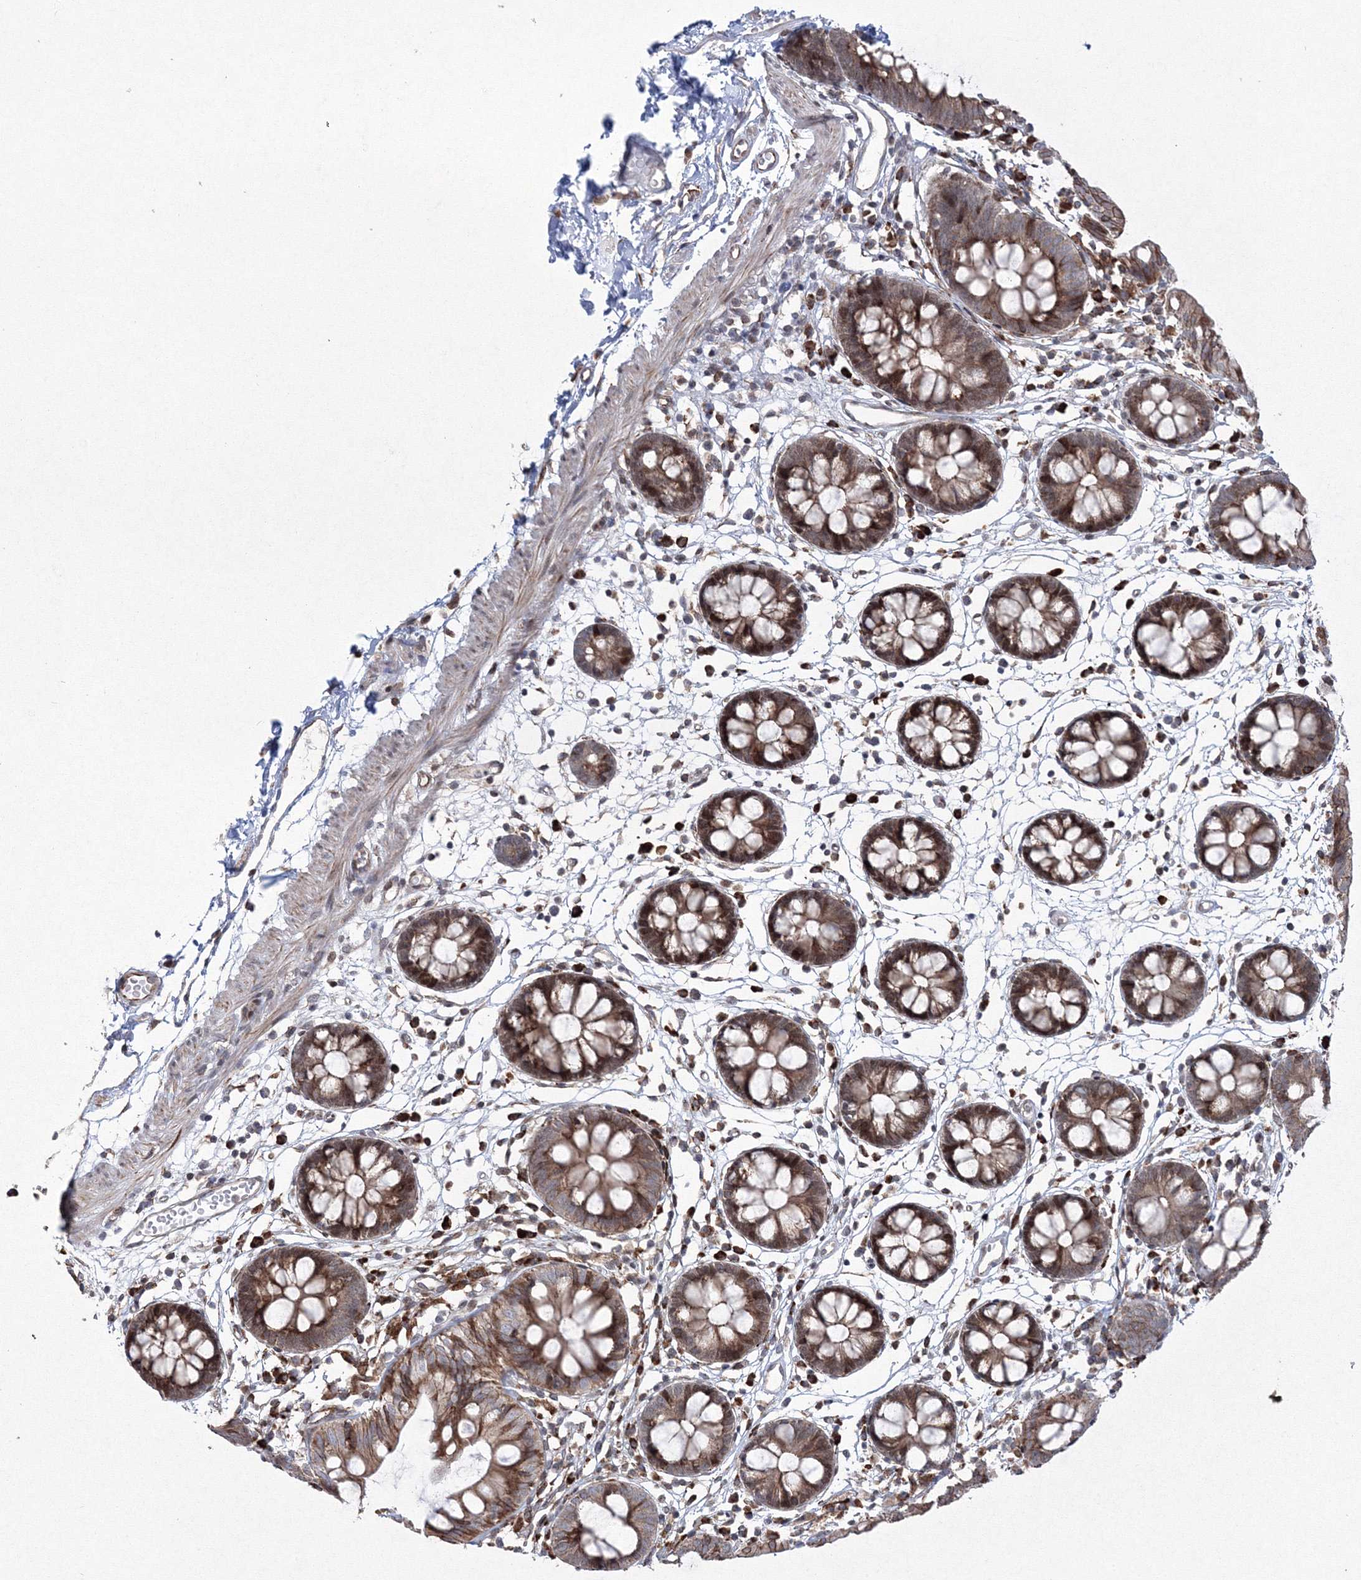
{"staining": {"intensity": "strong", "quantity": ">75%", "location": "cytoplasmic/membranous"}, "tissue": "colon", "cell_type": "Endothelial cells", "image_type": "normal", "snomed": [{"axis": "morphology", "description": "Normal tissue, NOS"}, {"axis": "topography", "description": "Colon"}], "caption": "Protein analysis of unremarkable colon demonstrates strong cytoplasmic/membranous expression in approximately >75% of endothelial cells.", "gene": "EFCAB12", "patient": {"sex": "male", "age": 56}}